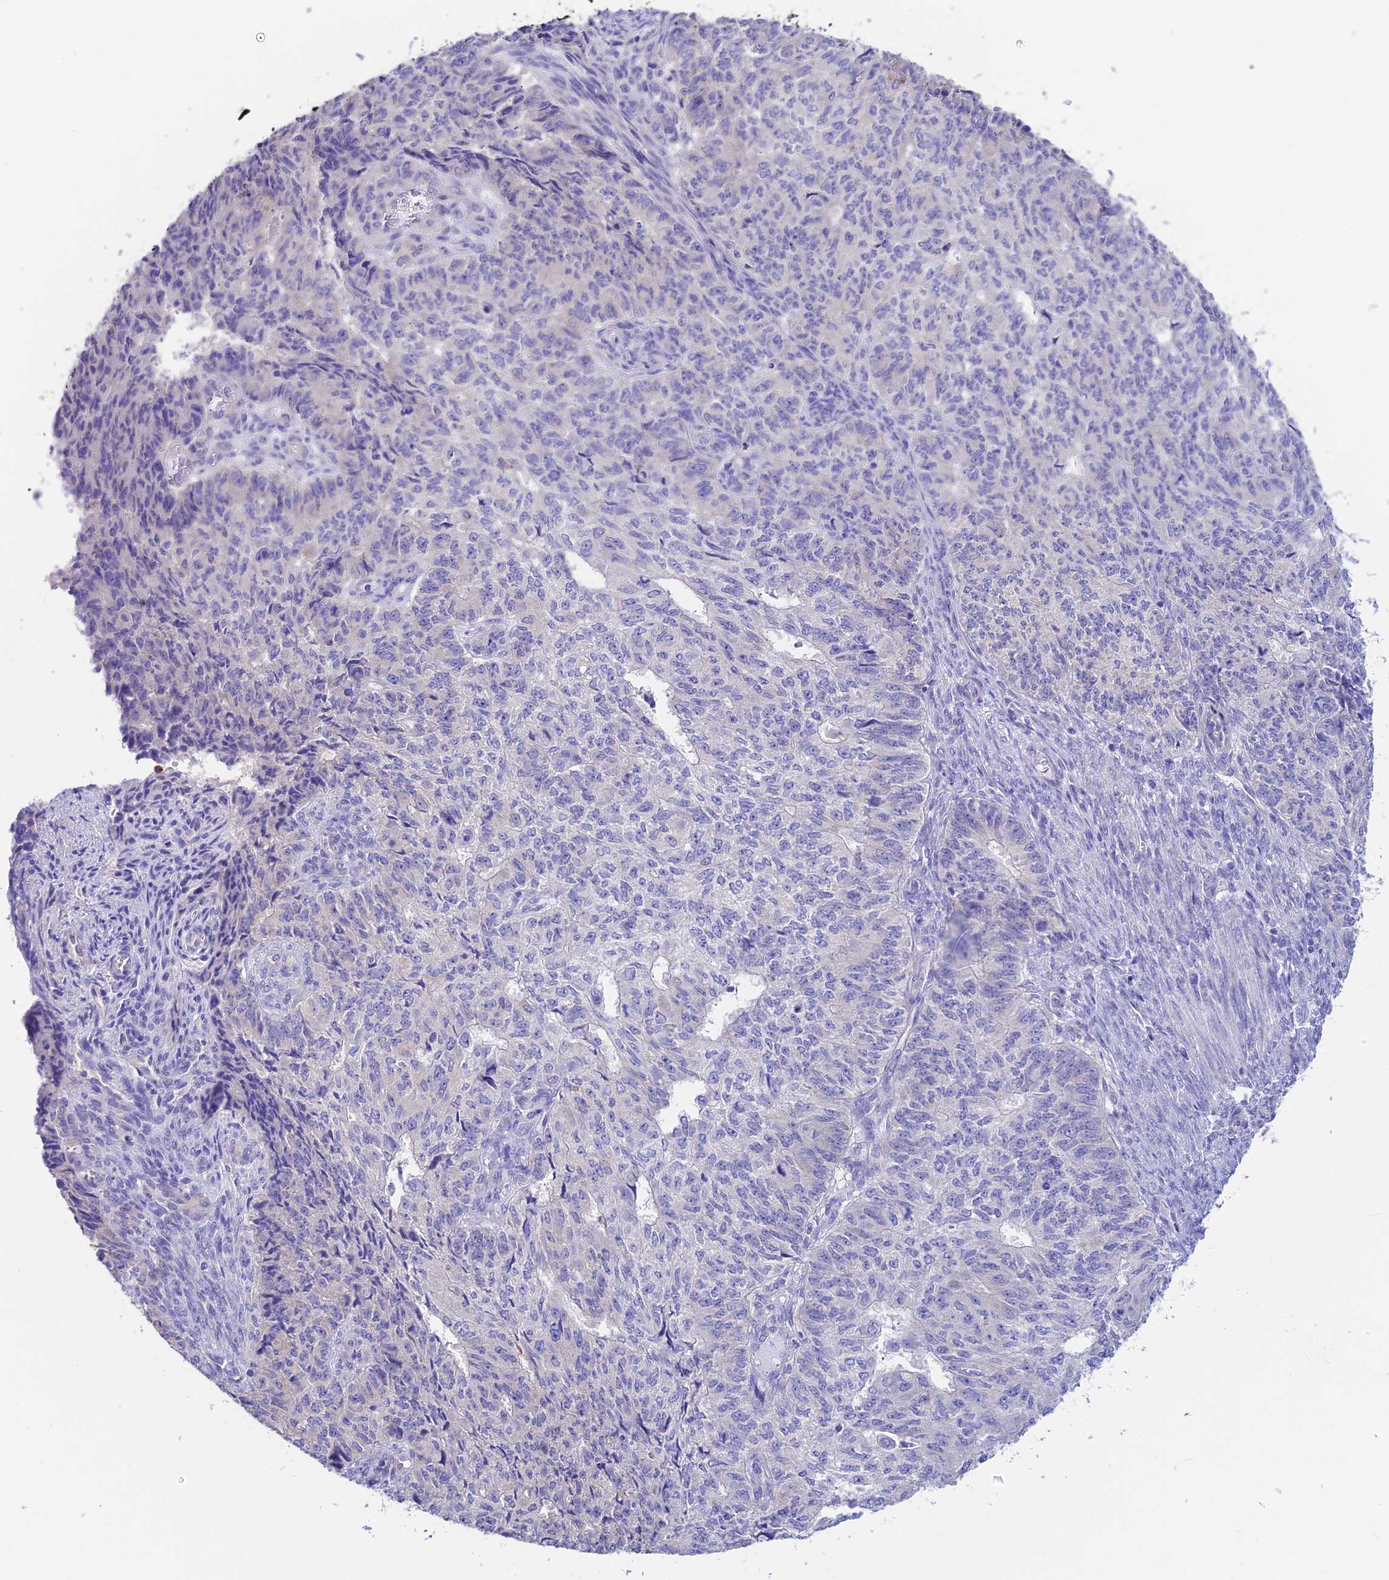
{"staining": {"intensity": "negative", "quantity": "none", "location": "none"}, "tissue": "endometrial cancer", "cell_type": "Tumor cells", "image_type": "cancer", "snomed": [{"axis": "morphology", "description": "Adenocarcinoma, NOS"}, {"axis": "topography", "description": "Endometrium"}], "caption": "This is a histopathology image of immunohistochemistry (IHC) staining of adenocarcinoma (endometrial), which shows no expression in tumor cells.", "gene": "EMC3", "patient": {"sex": "female", "age": 32}}